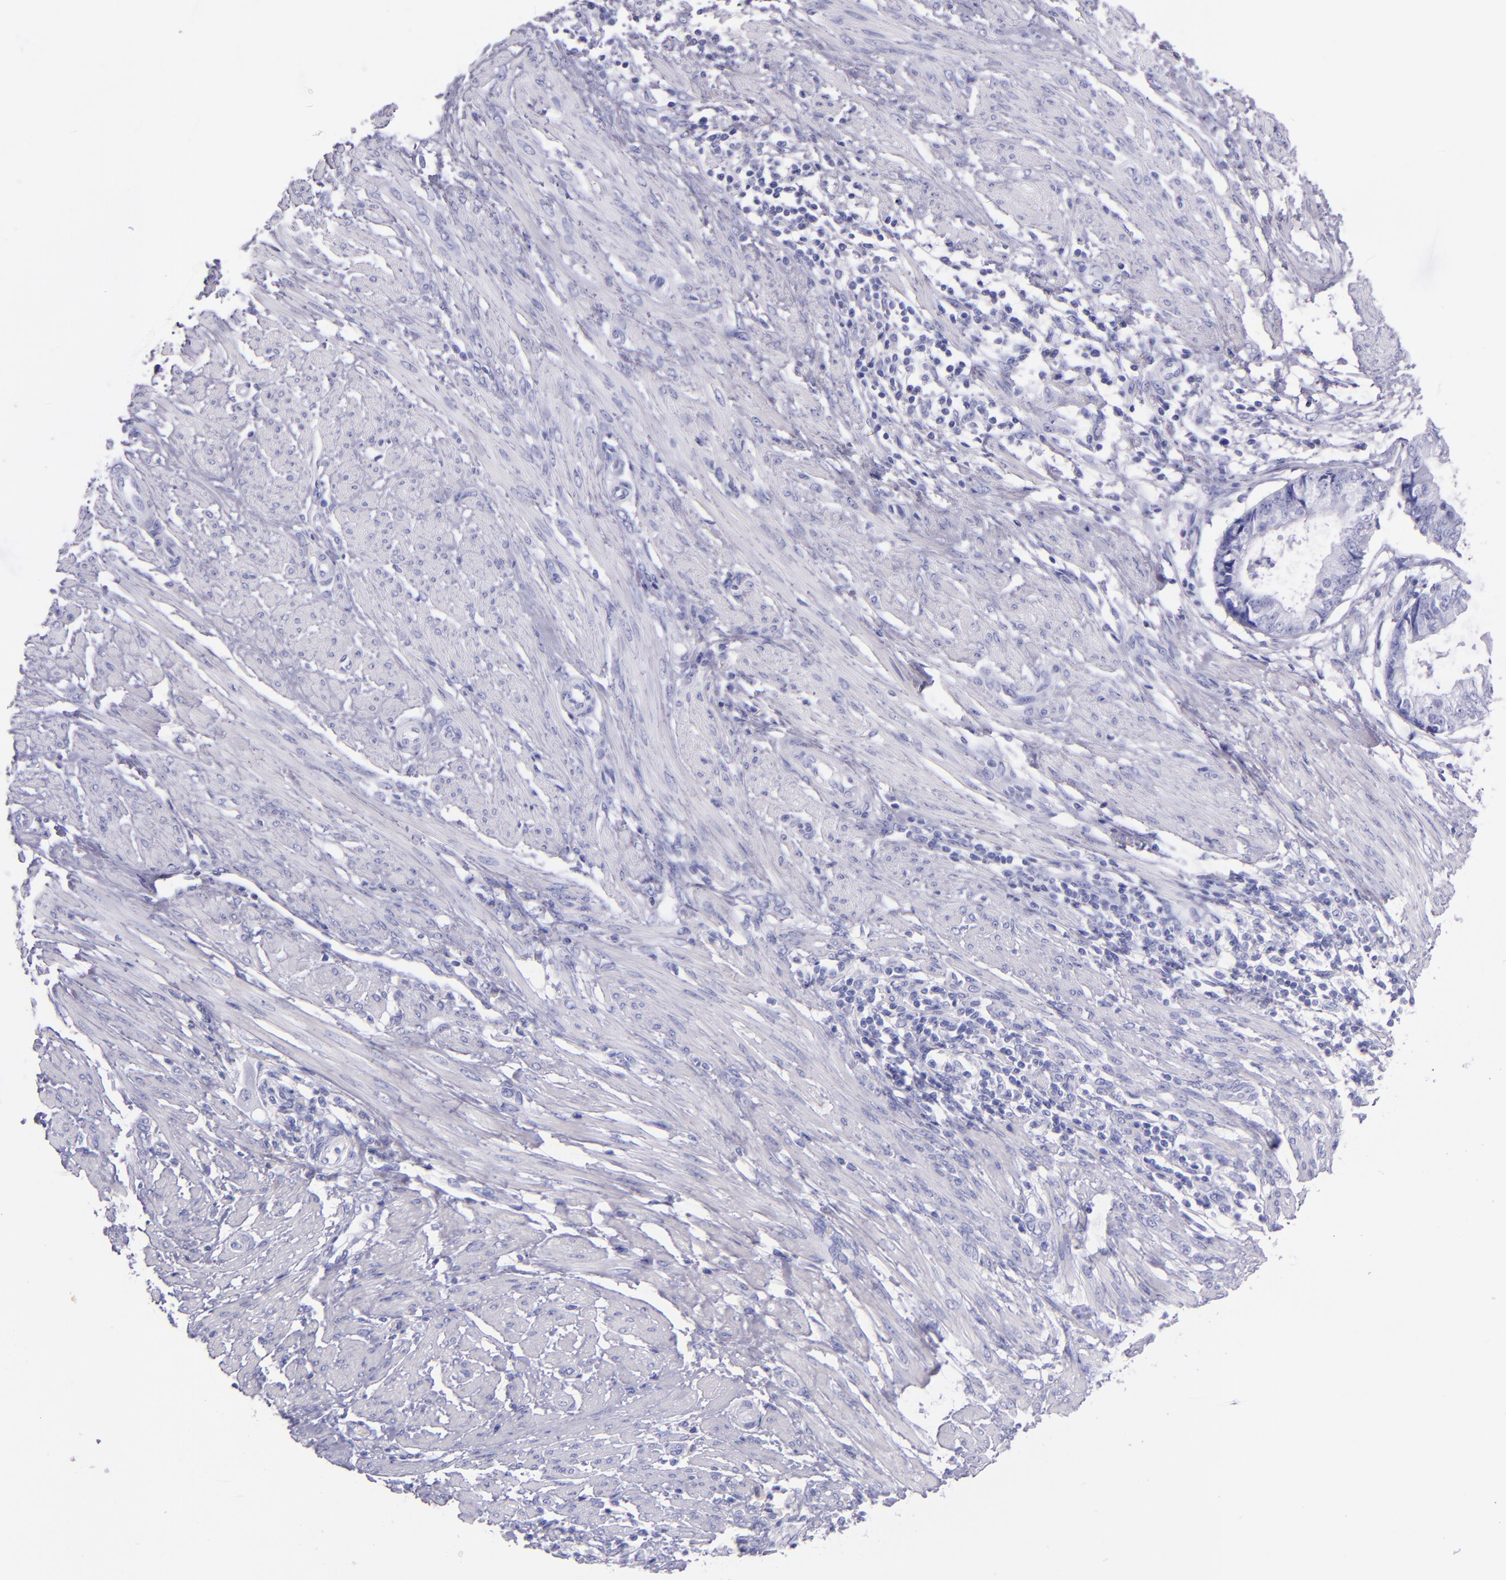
{"staining": {"intensity": "negative", "quantity": "none", "location": "none"}, "tissue": "endometrial cancer", "cell_type": "Tumor cells", "image_type": "cancer", "snomed": [{"axis": "morphology", "description": "Adenocarcinoma, NOS"}, {"axis": "topography", "description": "Endometrium"}], "caption": "The immunohistochemistry photomicrograph has no significant expression in tumor cells of endometrial cancer tissue.", "gene": "SFTPA2", "patient": {"sex": "female", "age": 63}}